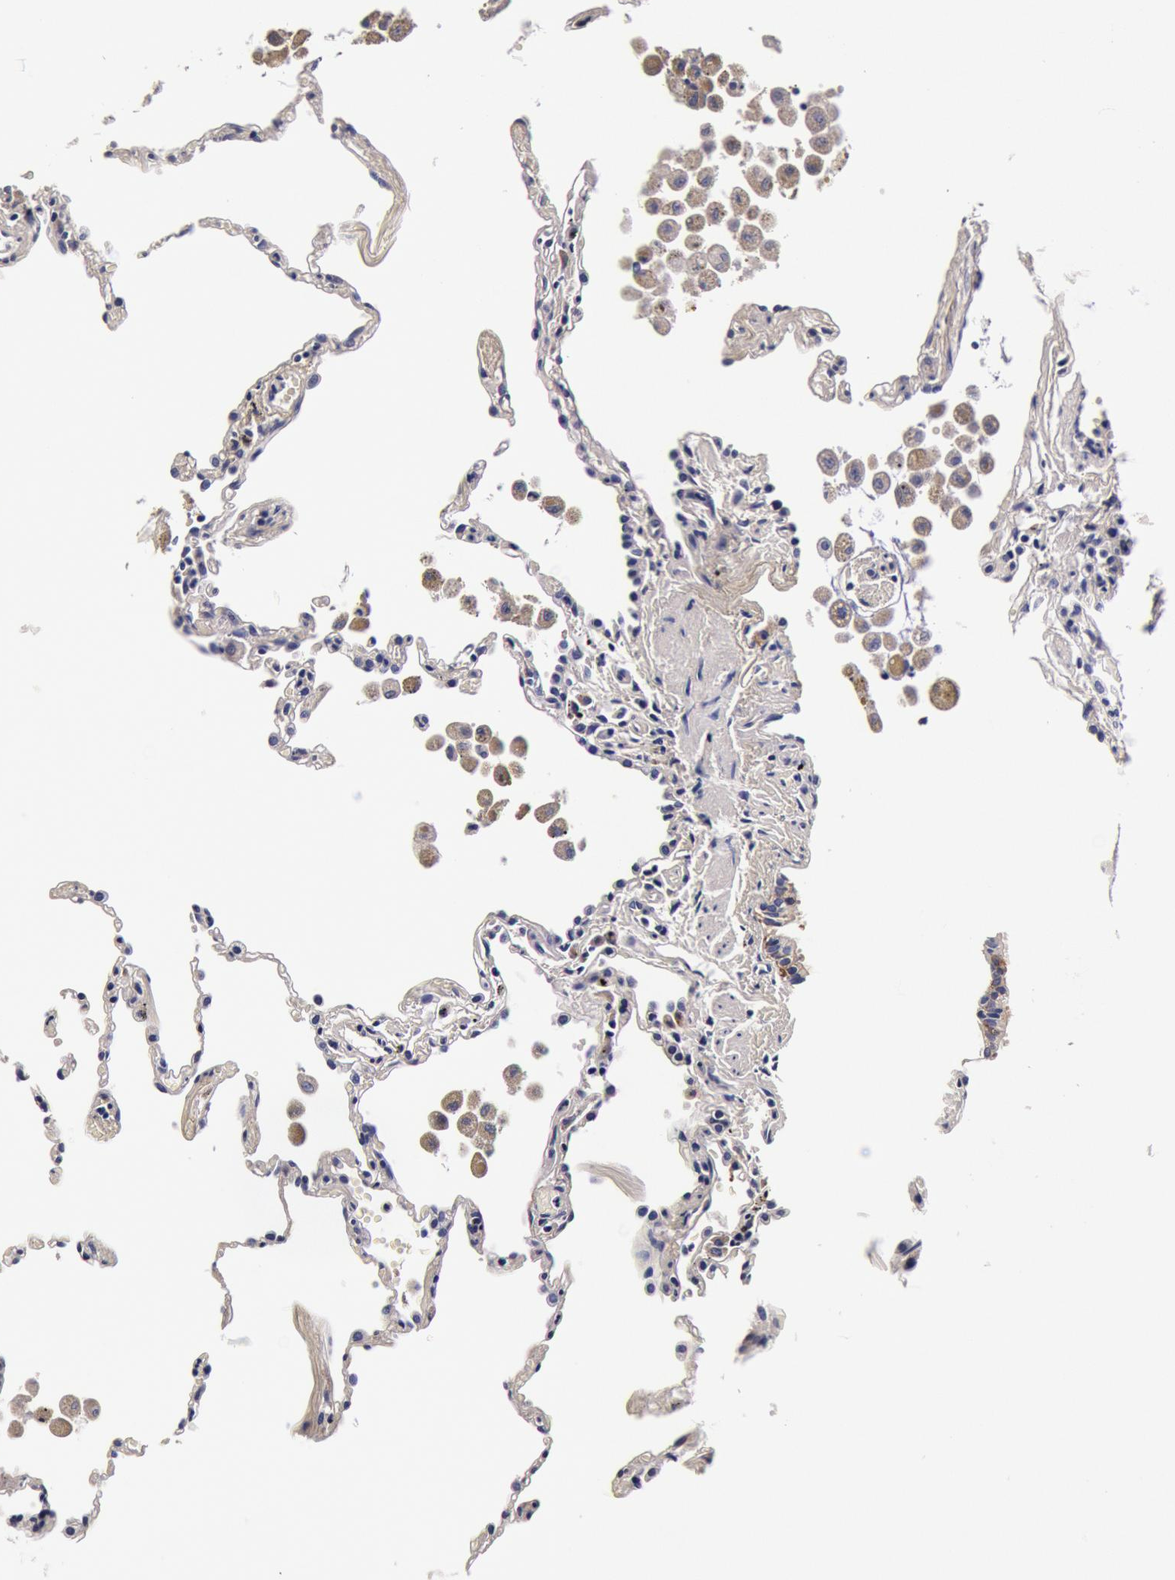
{"staining": {"intensity": "negative", "quantity": "none", "location": "none"}, "tissue": "lung", "cell_type": "Alveolar cells", "image_type": "normal", "snomed": [{"axis": "morphology", "description": "Normal tissue, NOS"}, {"axis": "topography", "description": "Lung"}], "caption": "Benign lung was stained to show a protein in brown. There is no significant staining in alveolar cells. Brightfield microscopy of immunohistochemistry stained with DAB (brown) and hematoxylin (blue), captured at high magnification.", "gene": "CCDC22", "patient": {"sex": "male", "age": 71}}